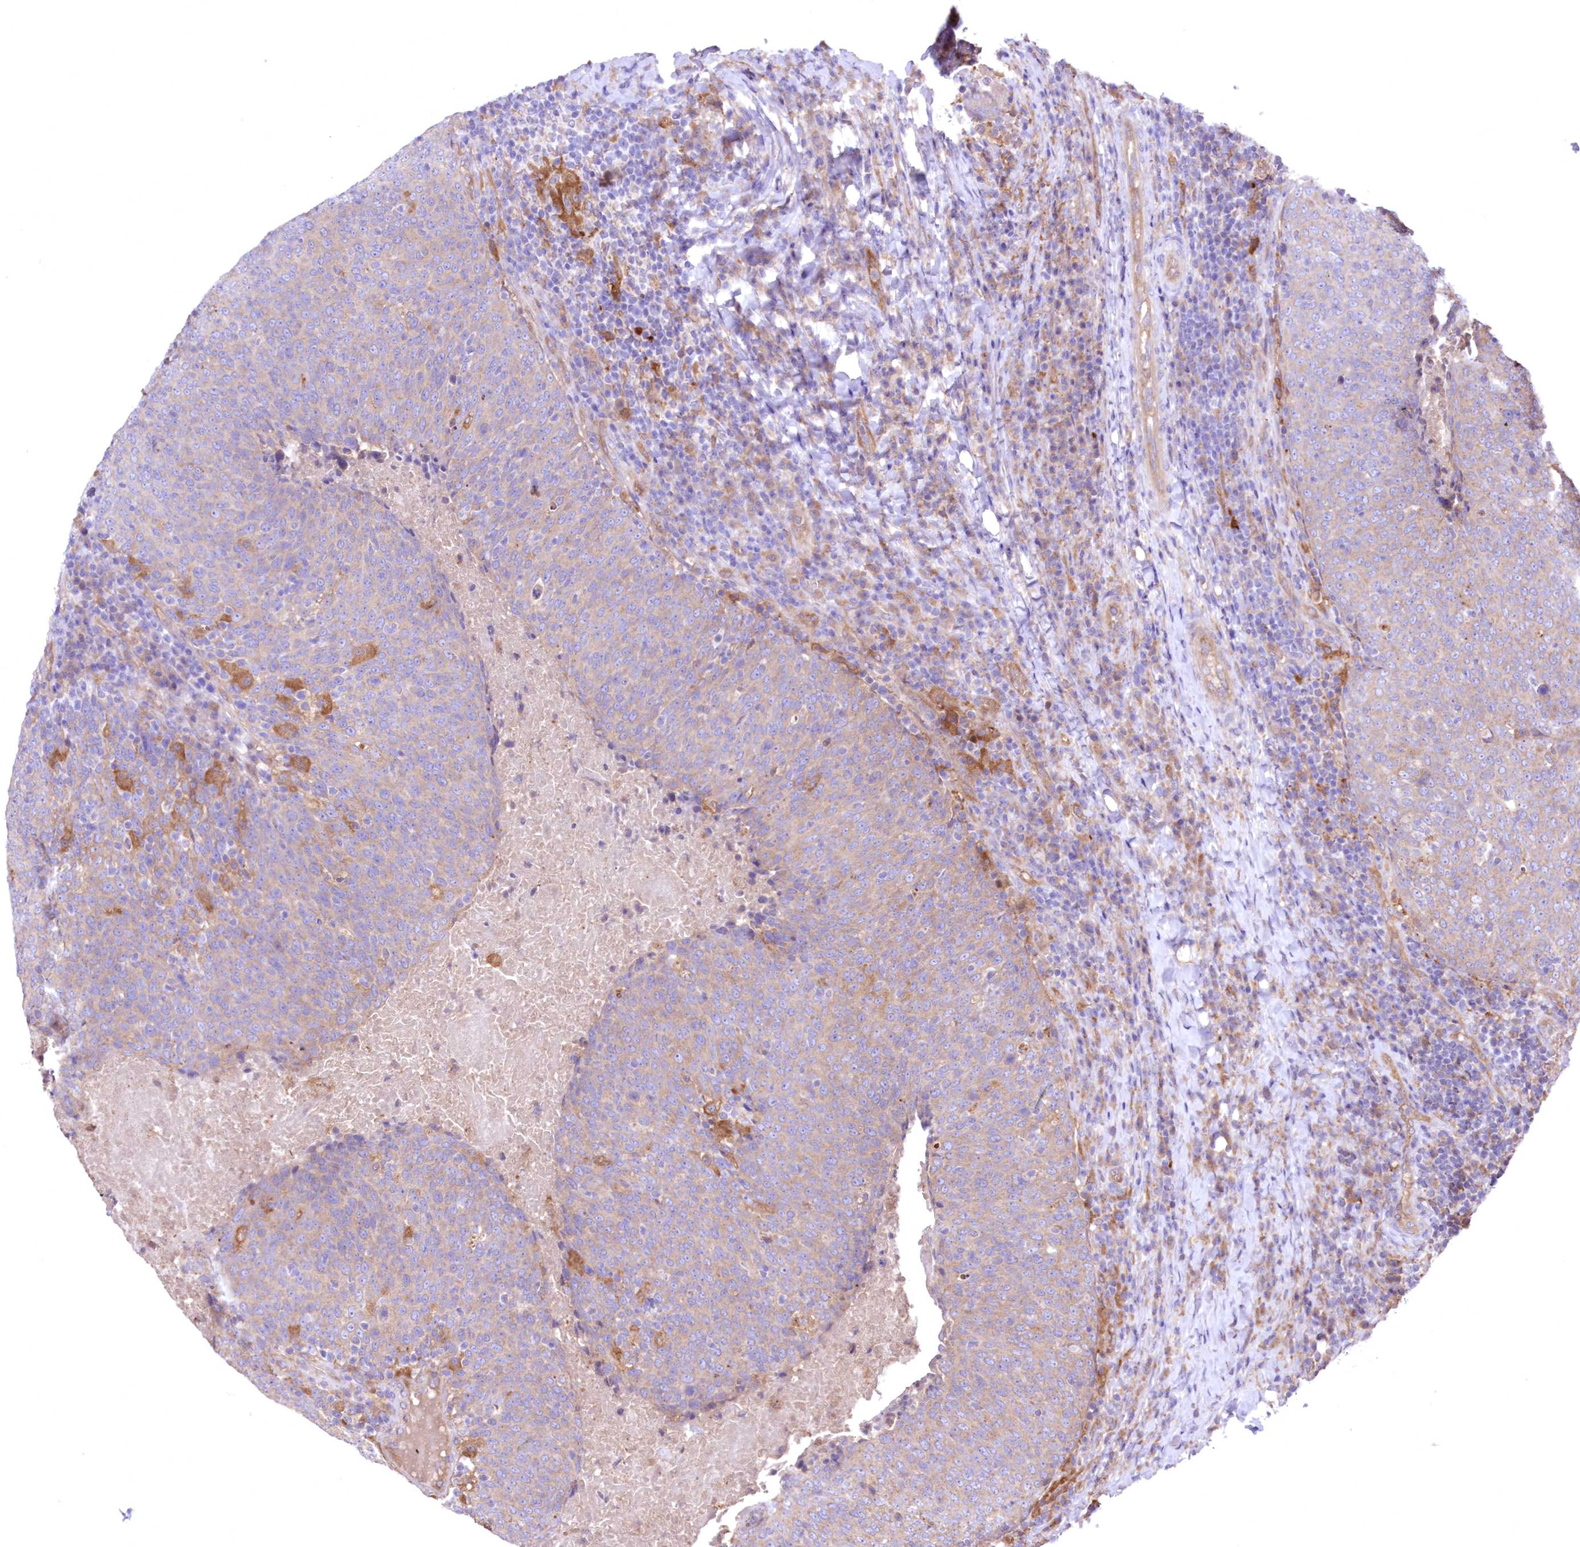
{"staining": {"intensity": "weak", "quantity": "<25%", "location": "cytoplasmic/membranous"}, "tissue": "head and neck cancer", "cell_type": "Tumor cells", "image_type": "cancer", "snomed": [{"axis": "morphology", "description": "Squamous cell carcinoma, NOS"}, {"axis": "morphology", "description": "Squamous cell carcinoma, metastatic, NOS"}, {"axis": "topography", "description": "Lymph node"}, {"axis": "topography", "description": "Head-Neck"}], "caption": "An immunohistochemistry micrograph of squamous cell carcinoma (head and neck) is shown. There is no staining in tumor cells of squamous cell carcinoma (head and neck). (DAB immunohistochemistry with hematoxylin counter stain).", "gene": "FCHO2", "patient": {"sex": "male", "age": 62}}